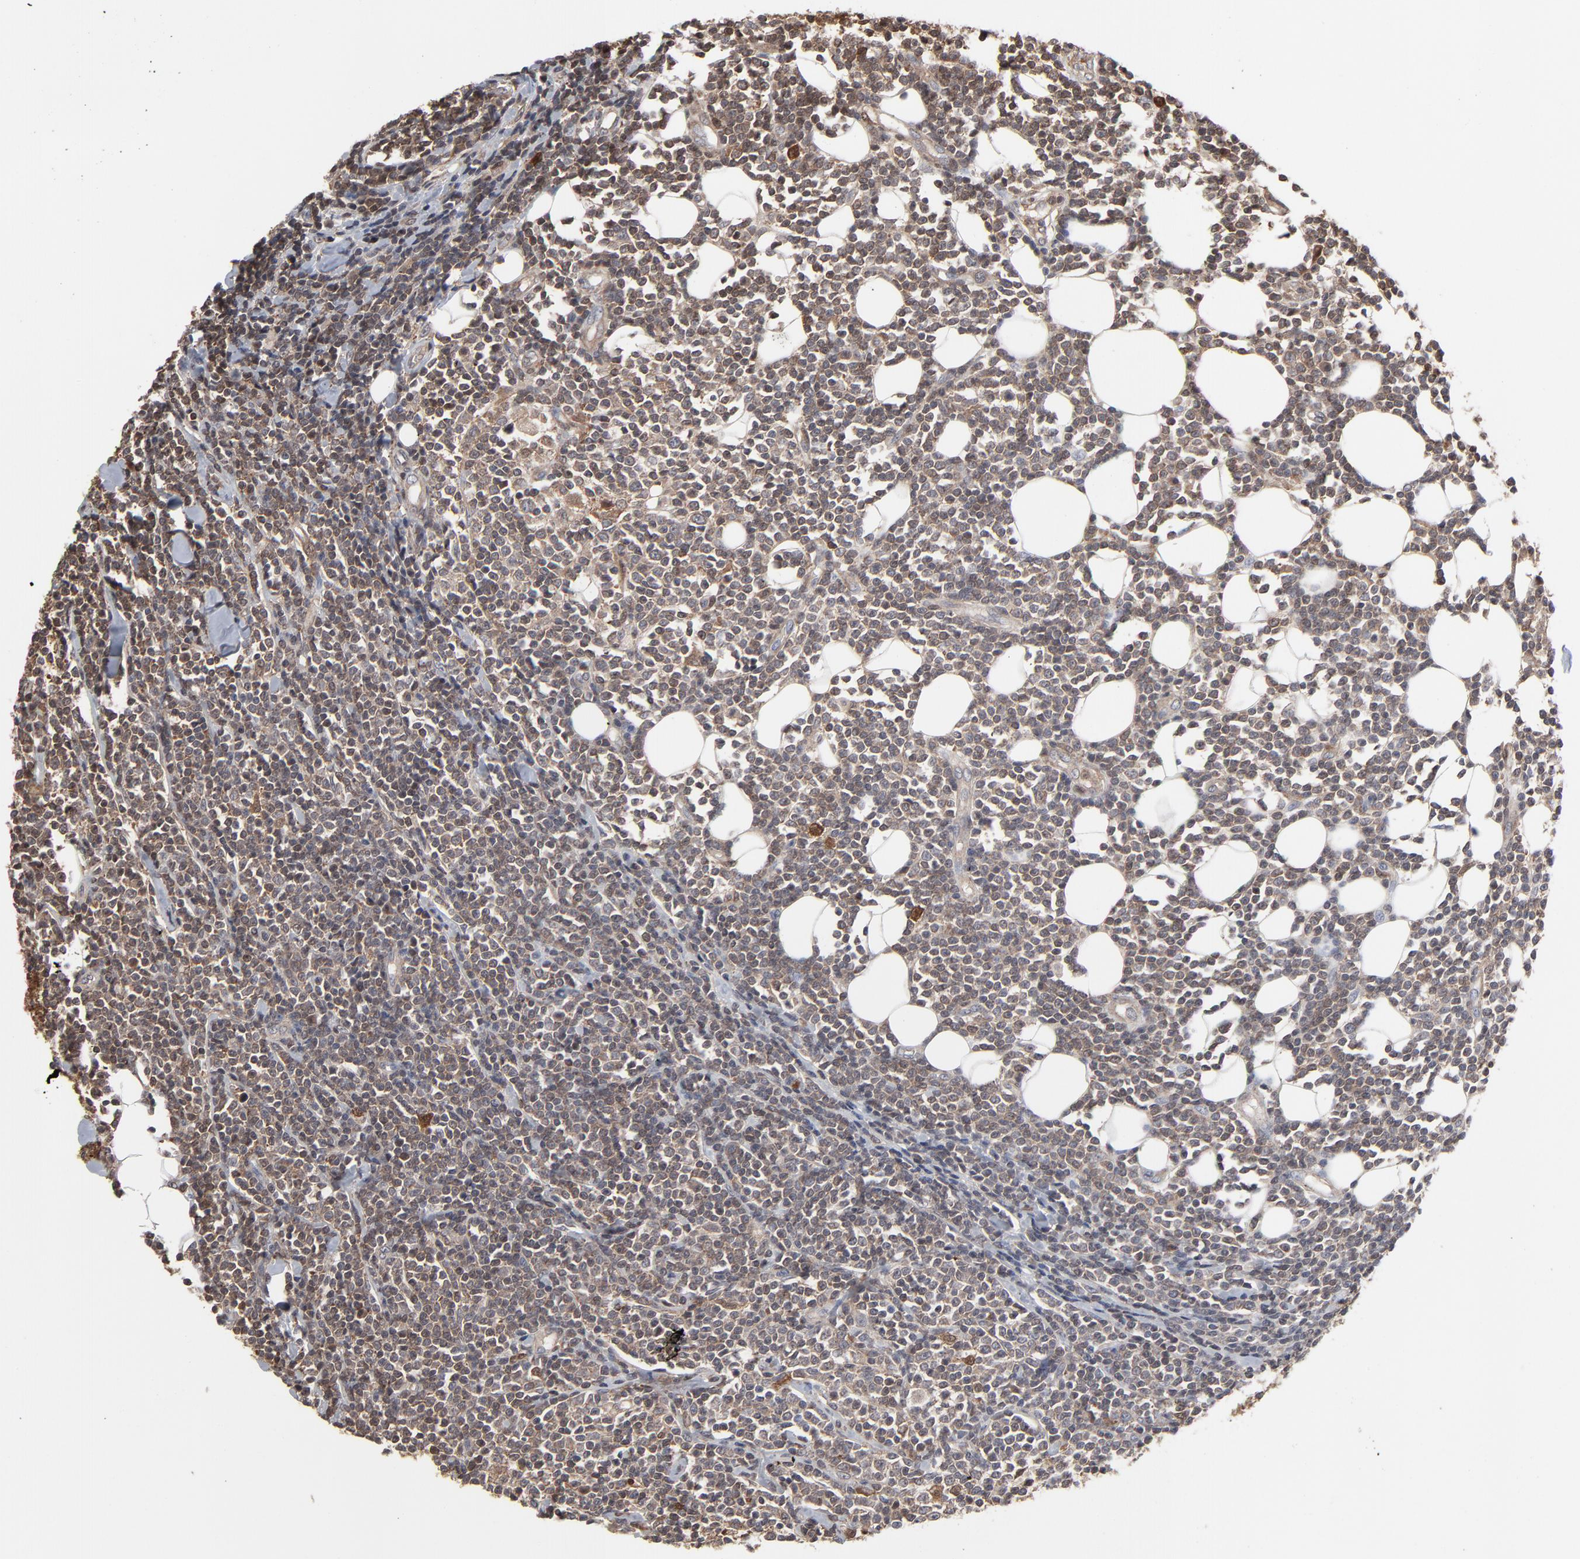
{"staining": {"intensity": "weak", "quantity": ">75%", "location": "cytoplasmic/membranous"}, "tissue": "lymphoma", "cell_type": "Tumor cells", "image_type": "cancer", "snomed": [{"axis": "morphology", "description": "Malignant lymphoma, non-Hodgkin's type, Low grade"}, {"axis": "topography", "description": "Soft tissue"}], "caption": "A brown stain highlights weak cytoplasmic/membranous expression of a protein in human low-grade malignant lymphoma, non-Hodgkin's type tumor cells.", "gene": "MAP2K1", "patient": {"sex": "male", "age": 92}}